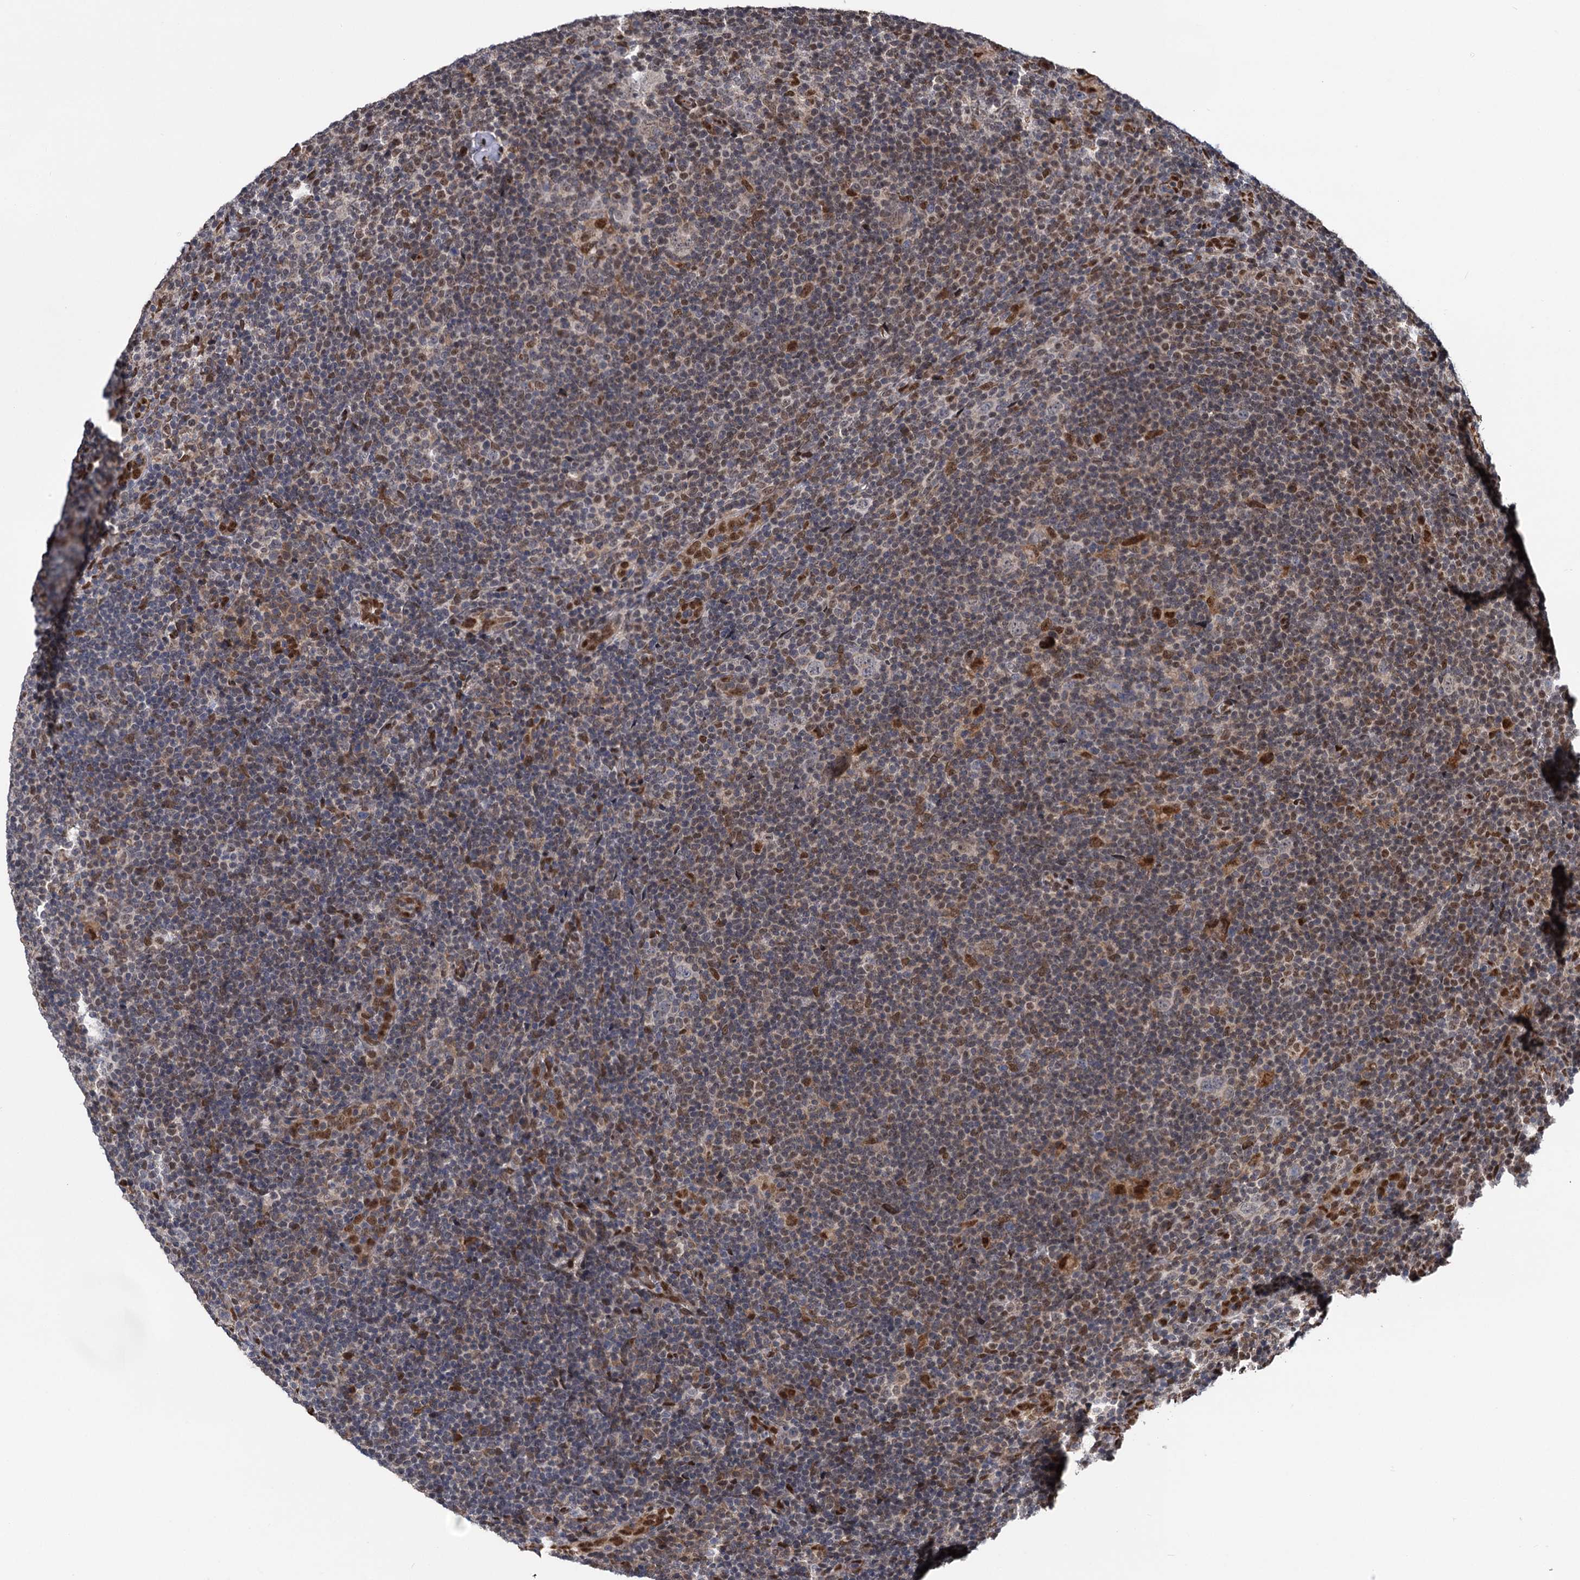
{"staining": {"intensity": "negative", "quantity": "none", "location": "none"}, "tissue": "lymphoma", "cell_type": "Tumor cells", "image_type": "cancer", "snomed": [{"axis": "morphology", "description": "Hodgkin's disease, NOS"}, {"axis": "topography", "description": "Lymph node"}], "caption": "Immunohistochemistry (IHC) of human lymphoma reveals no expression in tumor cells.", "gene": "MESD", "patient": {"sex": "female", "age": 57}}